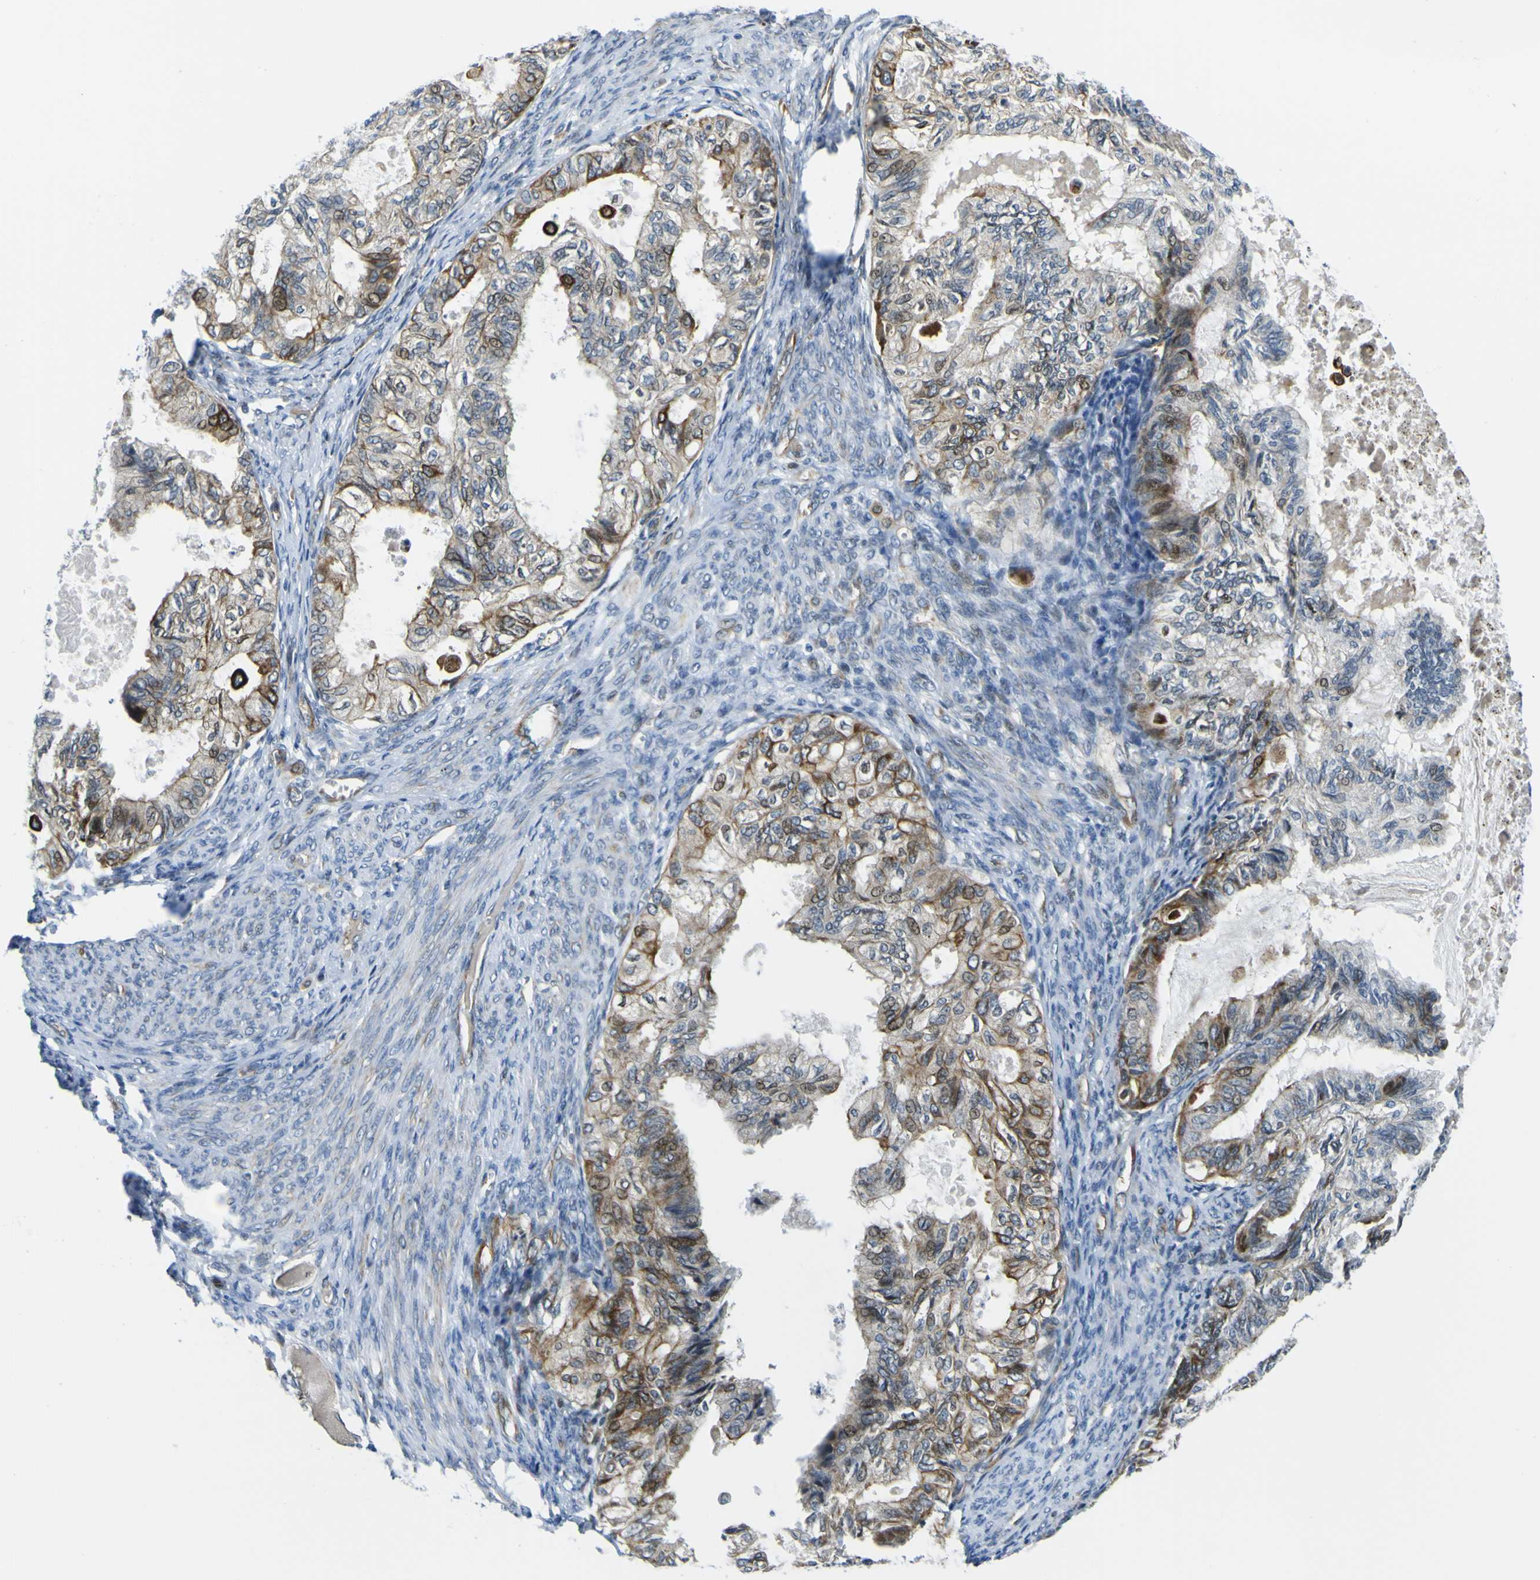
{"staining": {"intensity": "strong", "quantity": ">75%", "location": "cytoplasmic/membranous"}, "tissue": "cervical cancer", "cell_type": "Tumor cells", "image_type": "cancer", "snomed": [{"axis": "morphology", "description": "Normal tissue, NOS"}, {"axis": "morphology", "description": "Adenocarcinoma, NOS"}, {"axis": "topography", "description": "Cervix"}, {"axis": "topography", "description": "Endometrium"}], "caption": "Immunohistochemistry (DAB) staining of human cervical cancer reveals strong cytoplasmic/membranous protein positivity in about >75% of tumor cells.", "gene": "KDM7A", "patient": {"sex": "female", "age": 86}}